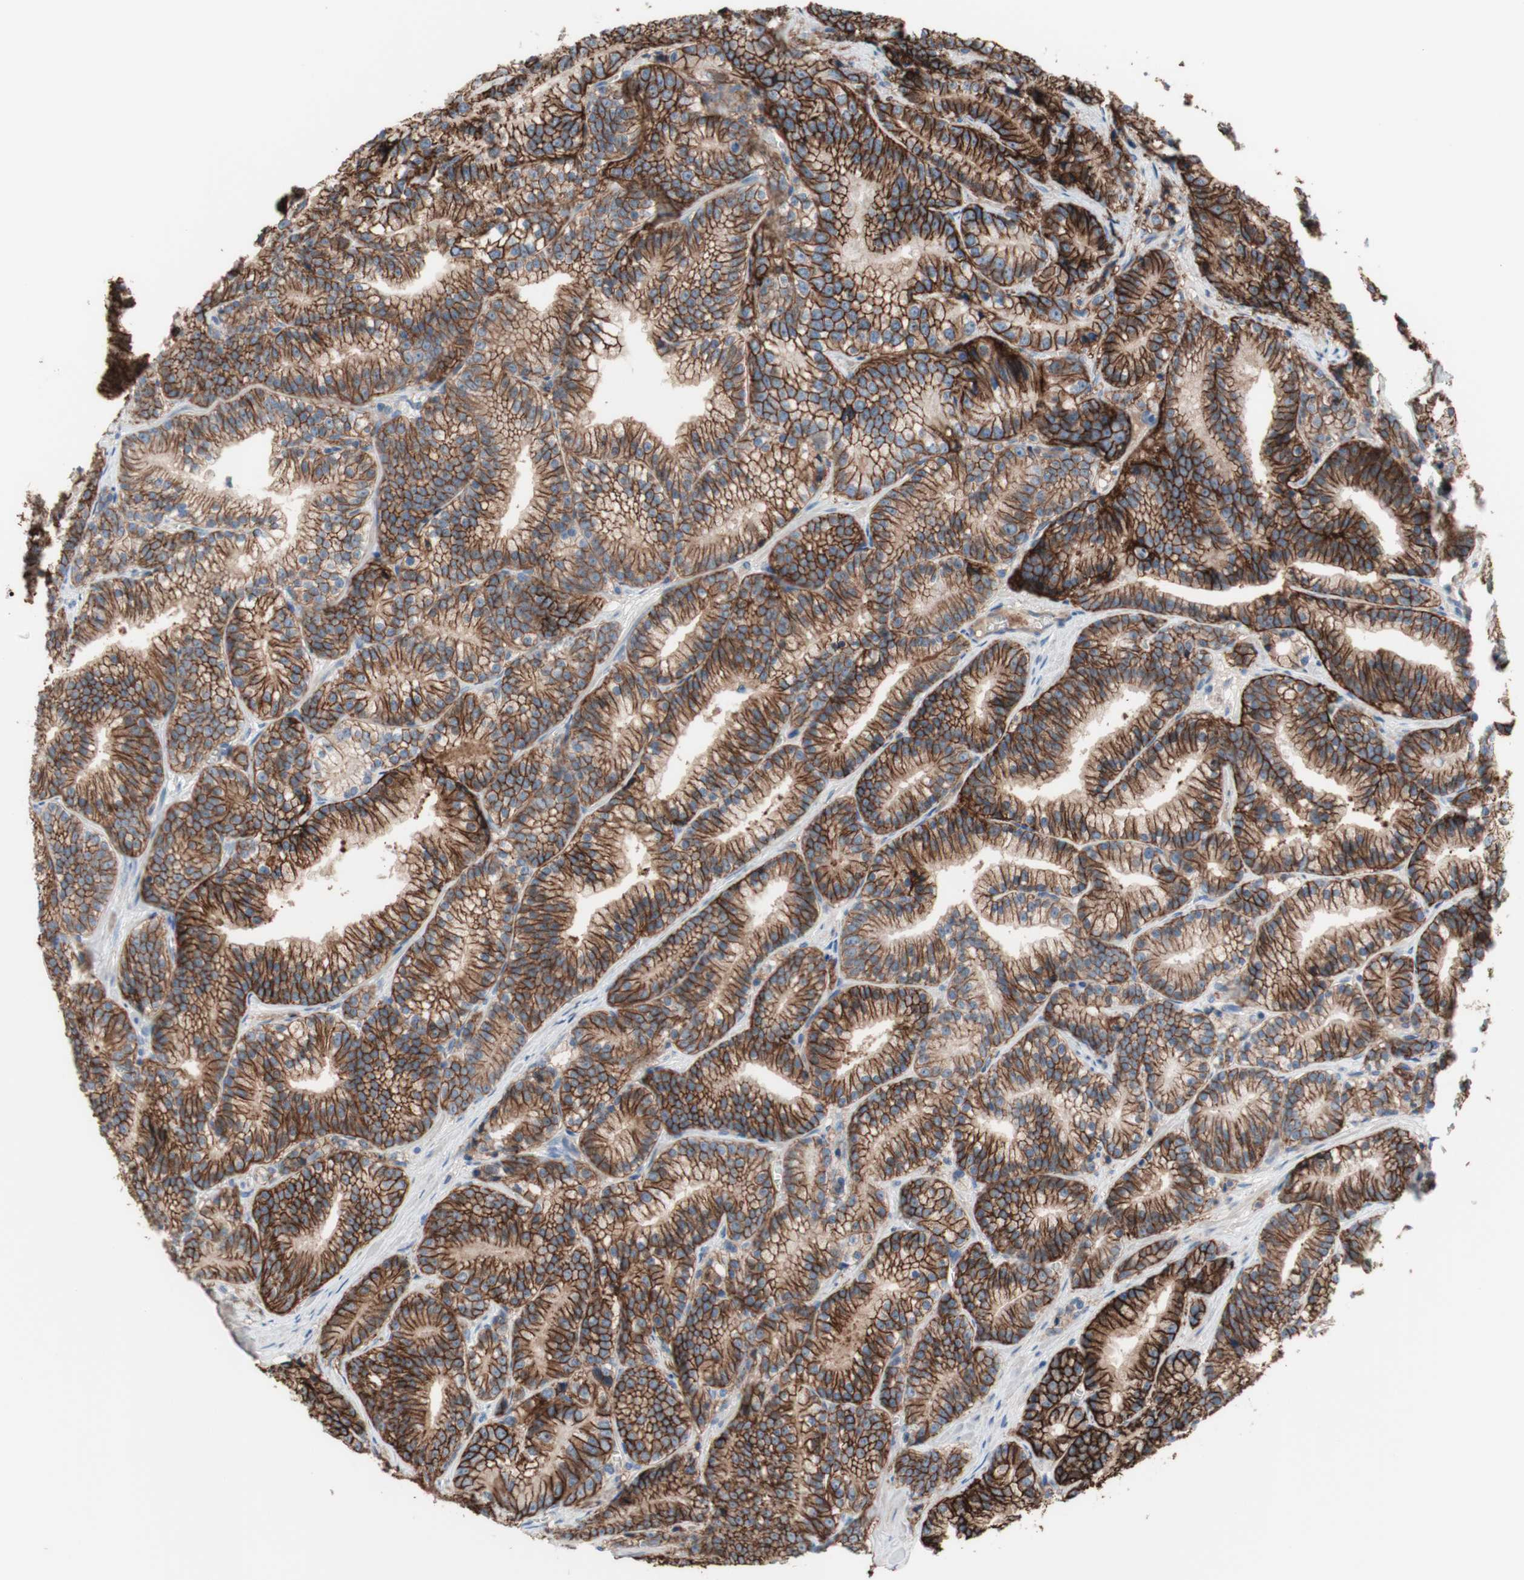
{"staining": {"intensity": "strong", "quantity": ">75%", "location": "cytoplasmic/membranous"}, "tissue": "prostate cancer", "cell_type": "Tumor cells", "image_type": "cancer", "snomed": [{"axis": "morphology", "description": "Adenocarcinoma, Low grade"}, {"axis": "topography", "description": "Prostate"}], "caption": "A histopathology image showing strong cytoplasmic/membranous positivity in about >75% of tumor cells in prostate cancer (adenocarcinoma (low-grade)), as visualized by brown immunohistochemical staining.", "gene": "CD46", "patient": {"sex": "male", "age": 89}}